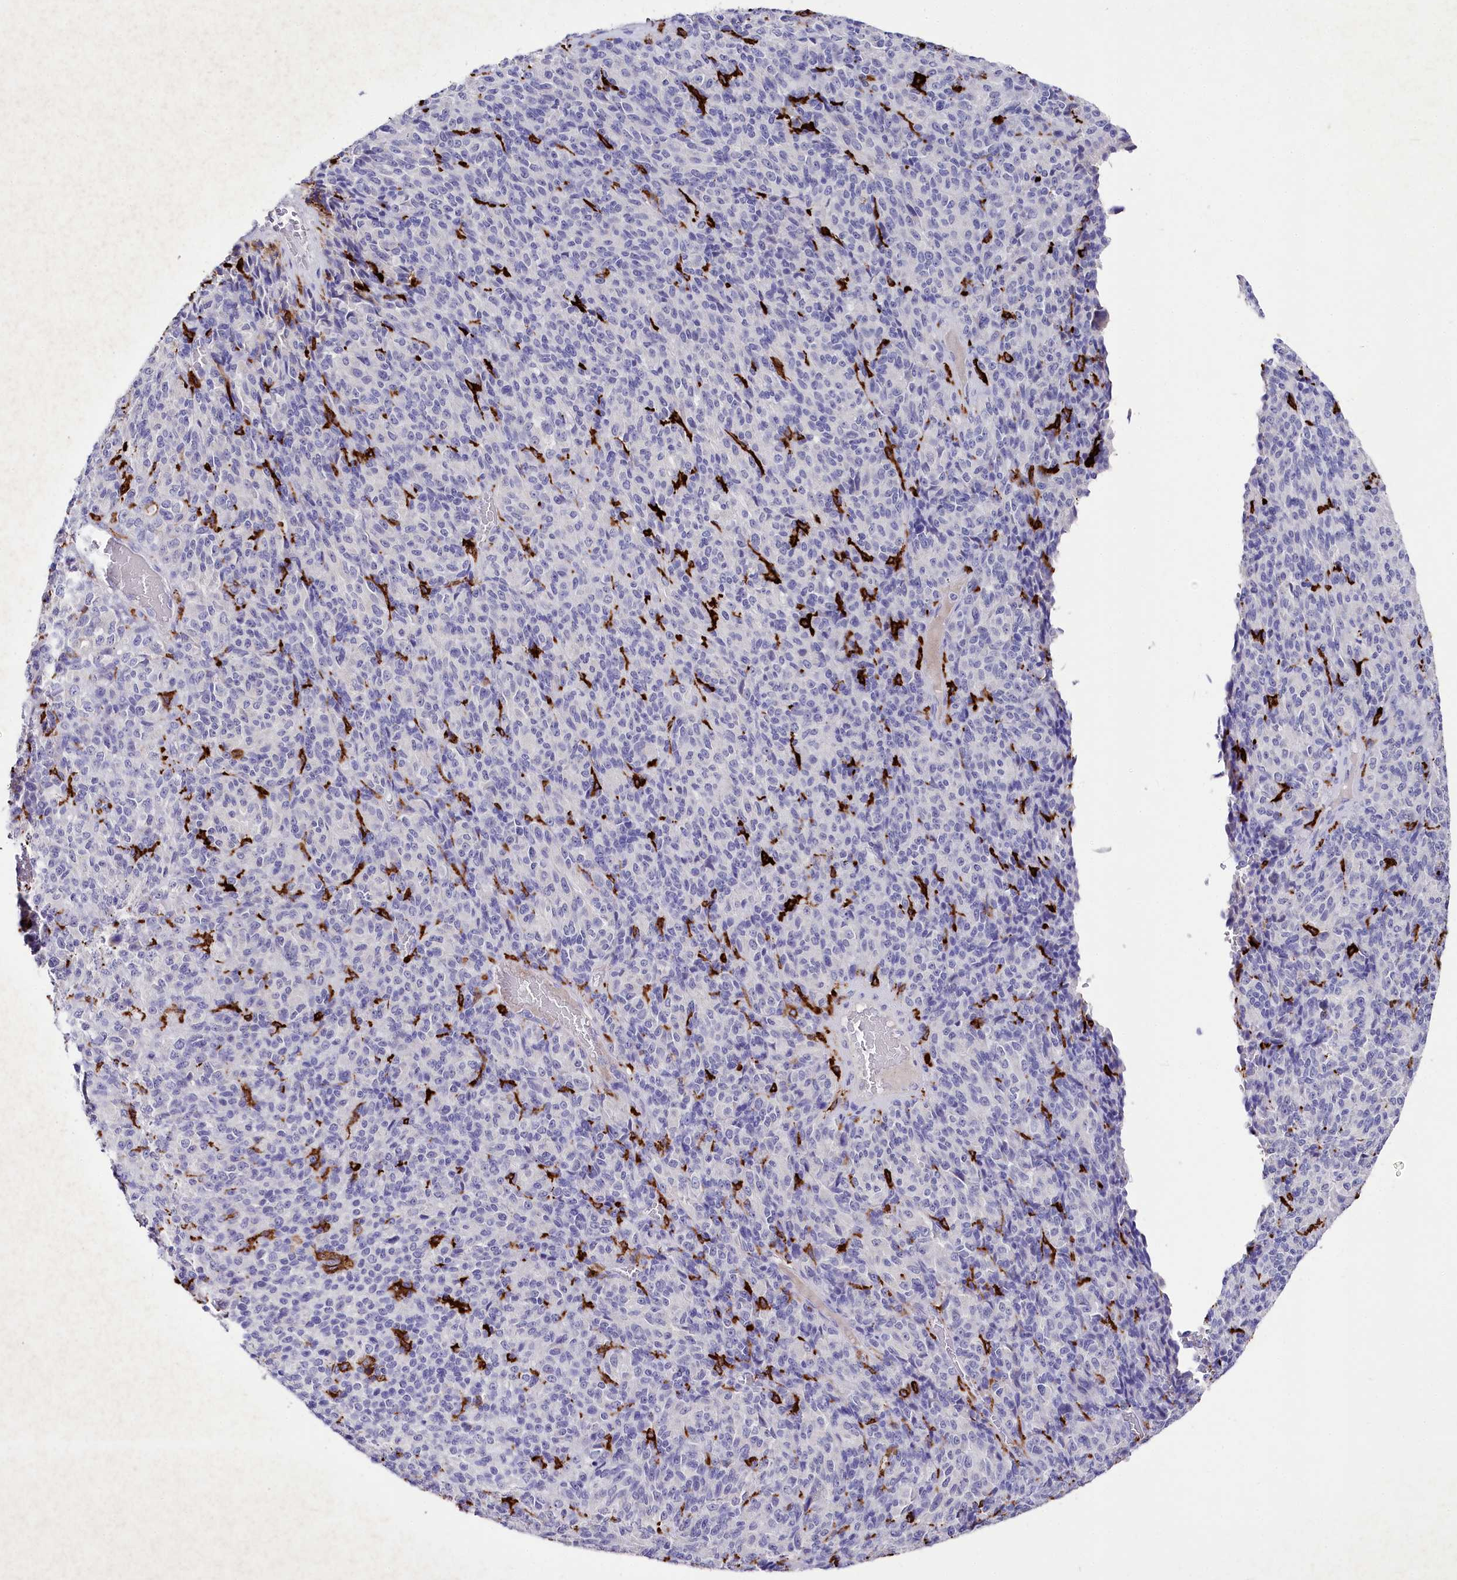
{"staining": {"intensity": "negative", "quantity": "none", "location": "none"}, "tissue": "melanoma", "cell_type": "Tumor cells", "image_type": "cancer", "snomed": [{"axis": "morphology", "description": "Malignant melanoma, Metastatic site"}, {"axis": "topography", "description": "Brain"}], "caption": "This is an immunohistochemistry (IHC) micrograph of melanoma. There is no expression in tumor cells.", "gene": "CLEC4M", "patient": {"sex": "female", "age": 56}}